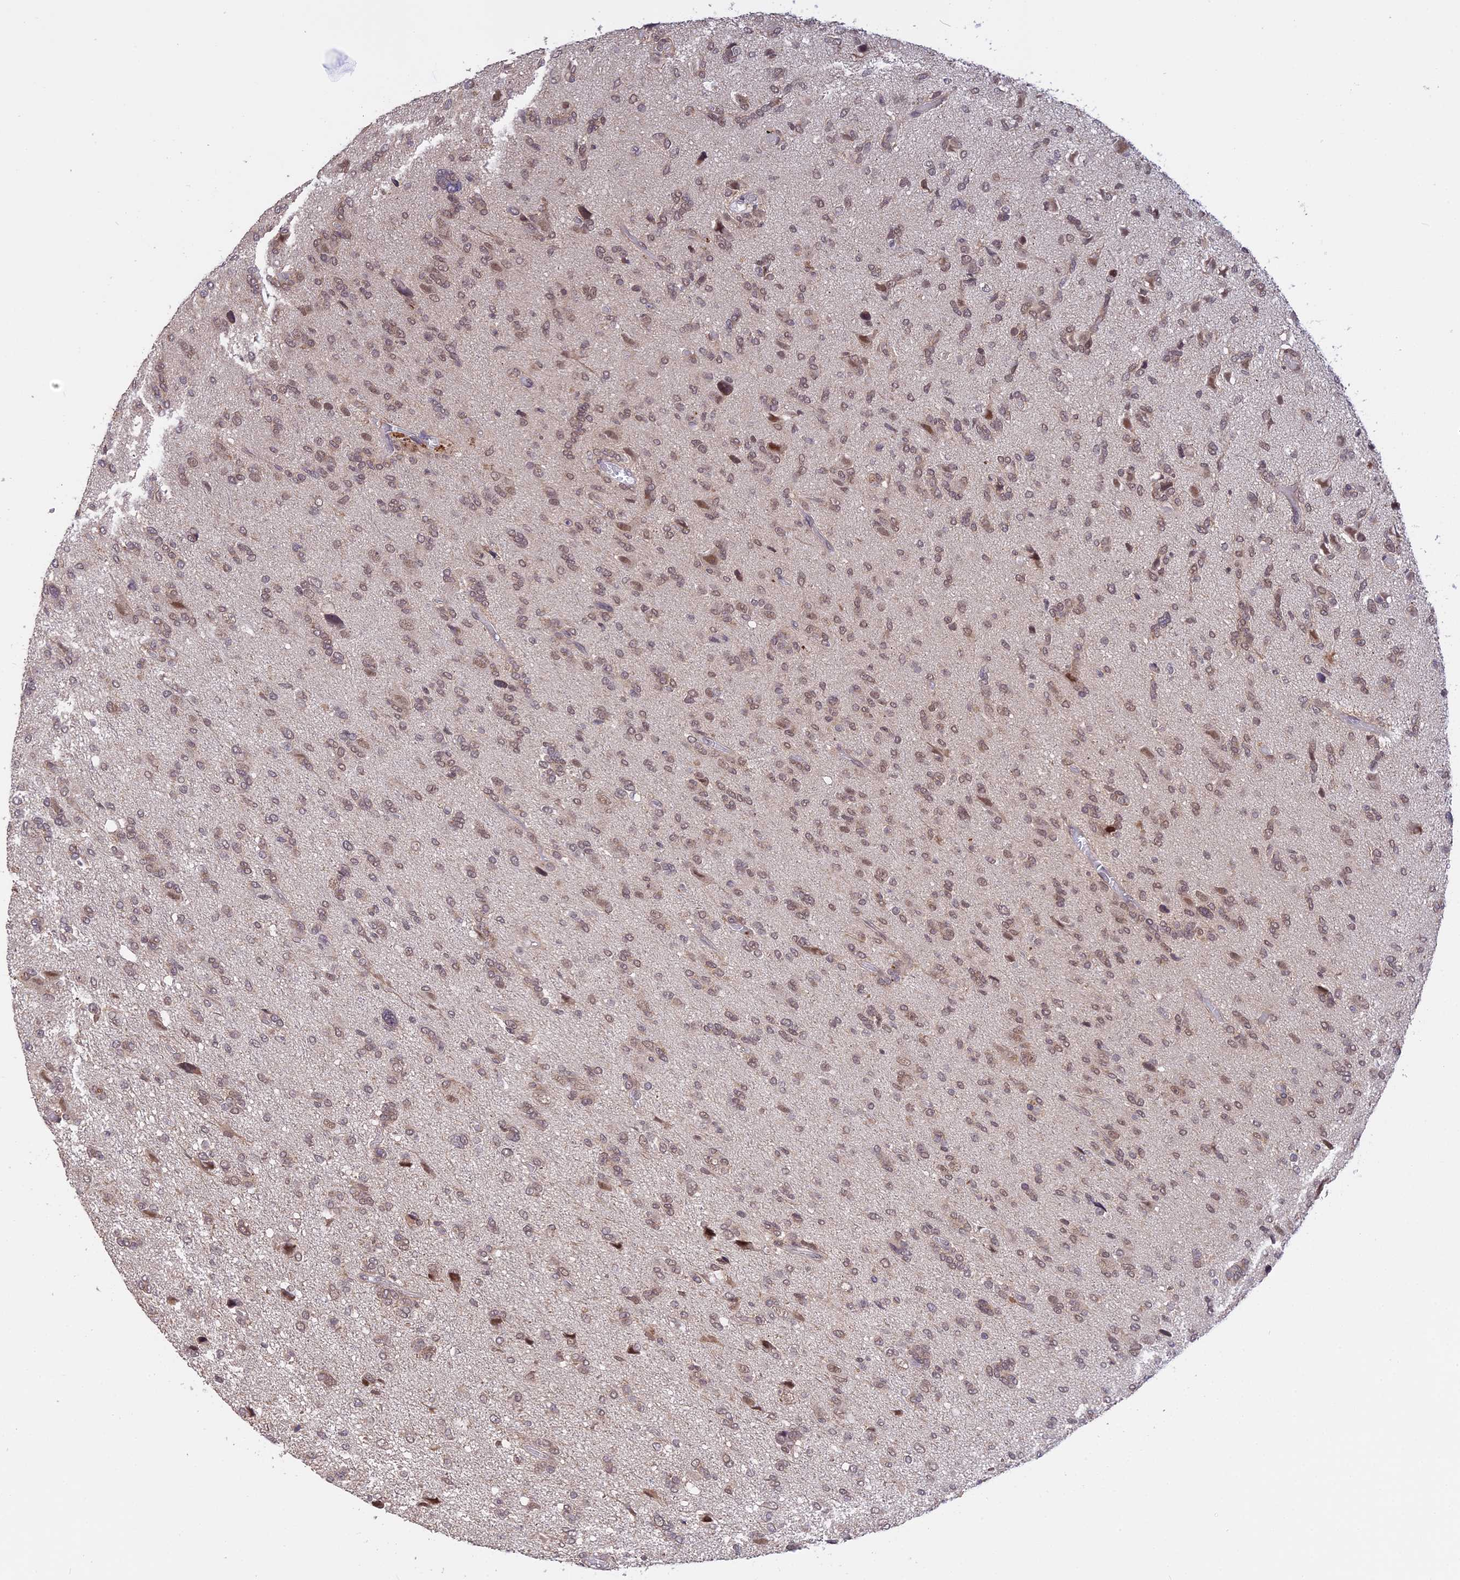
{"staining": {"intensity": "weak", "quantity": "25%-75%", "location": "nuclear"}, "tissue": "glioma", "cell_type": "Tumor cells", "image_type": "cancer", "snomed": [{"axis": "morphology", "description": "Glioma, malignant, High grade"}, {"axis": "topography", "description": "Brain"}], "caption": "Immunohistochemistry micrograph of human malignant glioma (high-grade) stained for a protein (brown), which reveals low levels of weak nuclear expression in approximately 25%-75% of tumor cells.", "gene": "POLR2C", "patient": {"sex": "female", "age": 59}}